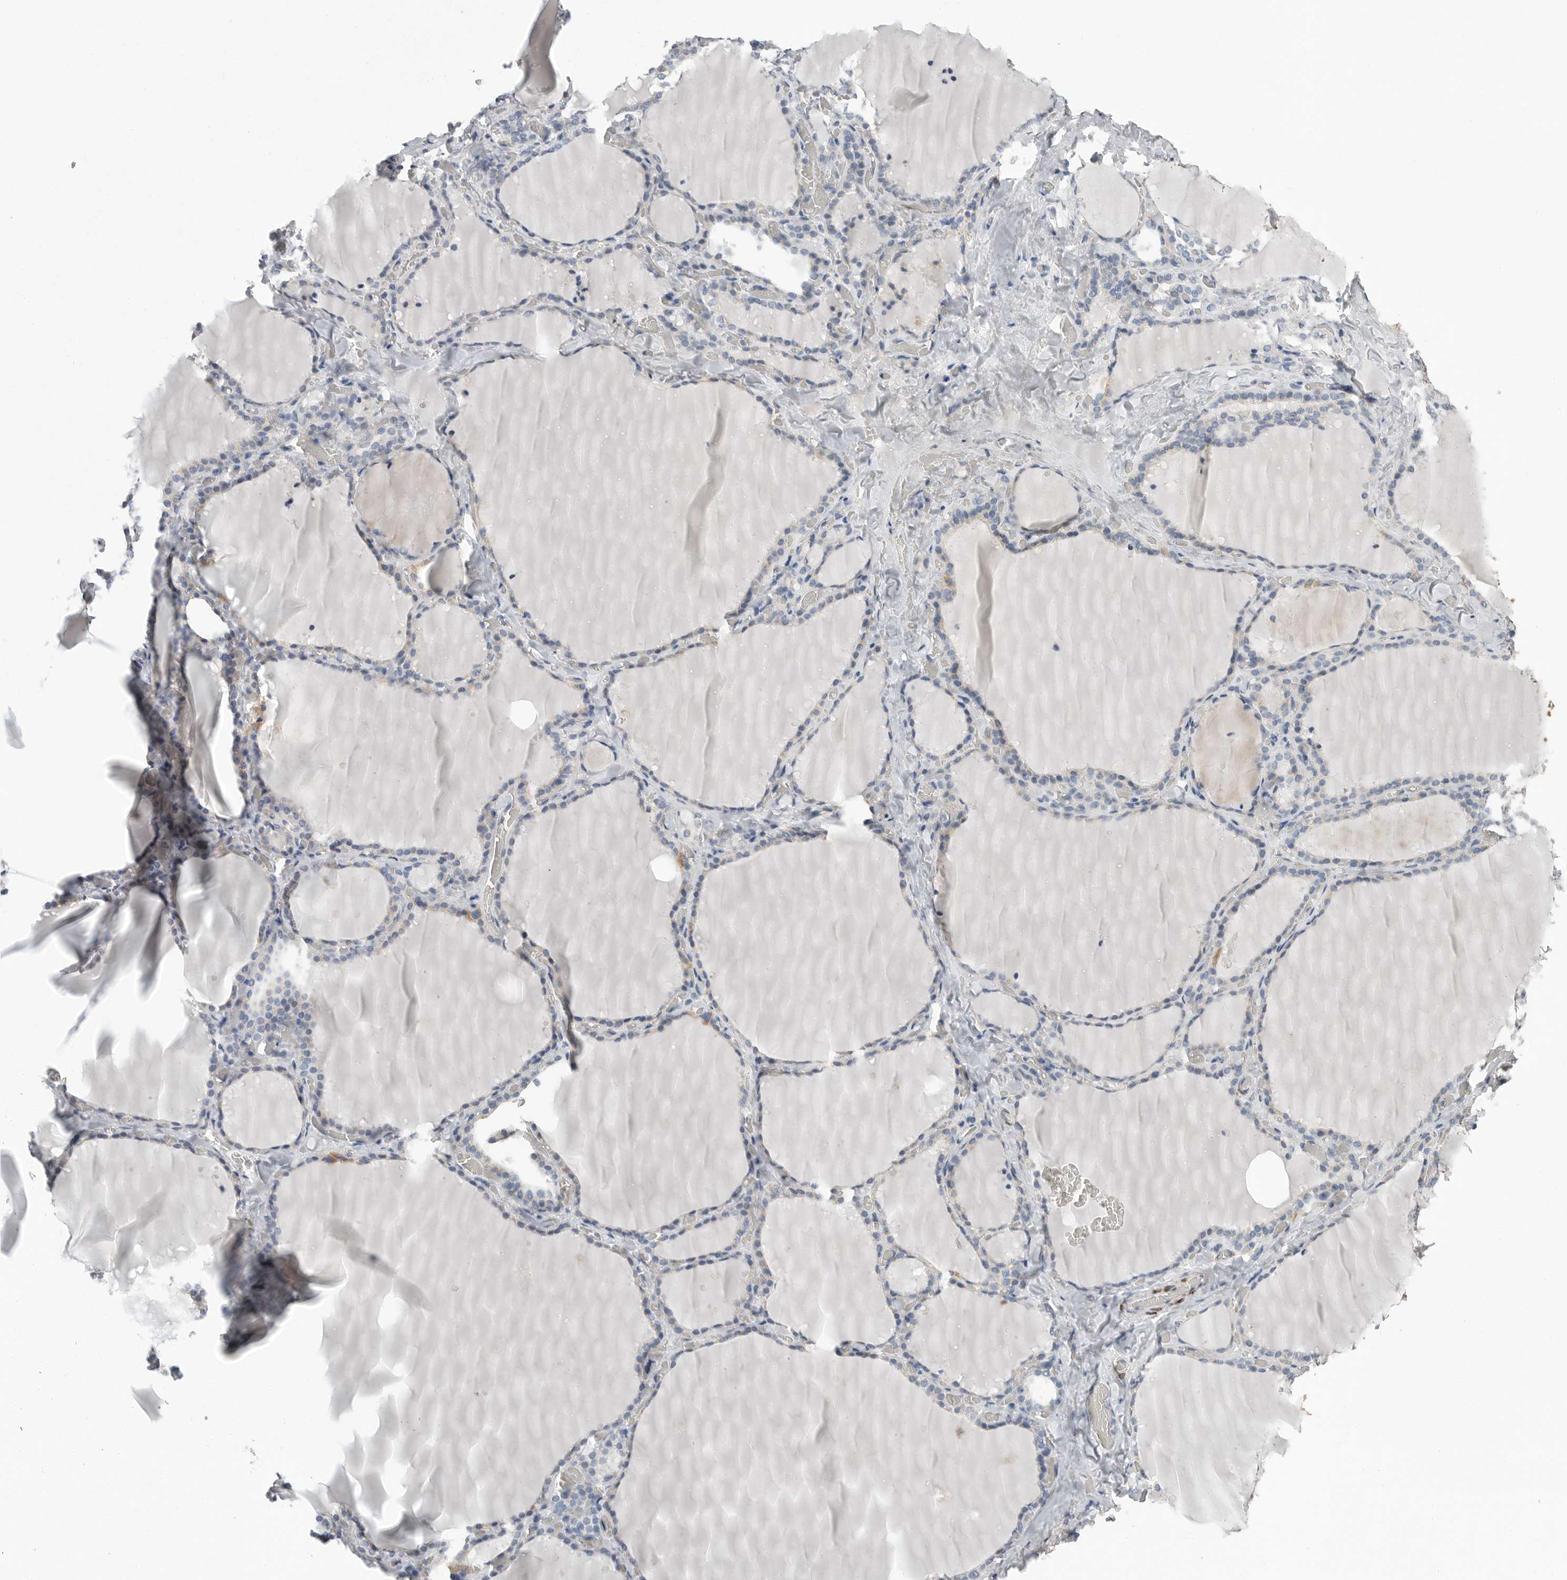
{"staining": {"intensity": "negative", "quantity": "none", "location": "none"}, "tissue": "thyroid gland", "cell_type": "Glandular cells", "image_type": "normal", "snomed": [{"axis": "morphology", "description": "Normal tissue, NOS"}, {"axis": "topography", "description": "Thyroid gland"}], "caption": "Human thyroid gland stained for a protein using IHC demonstrates no expression in glandular cells.", "gene": "PLN", "patient": {"sex": "female", "age": 22}}